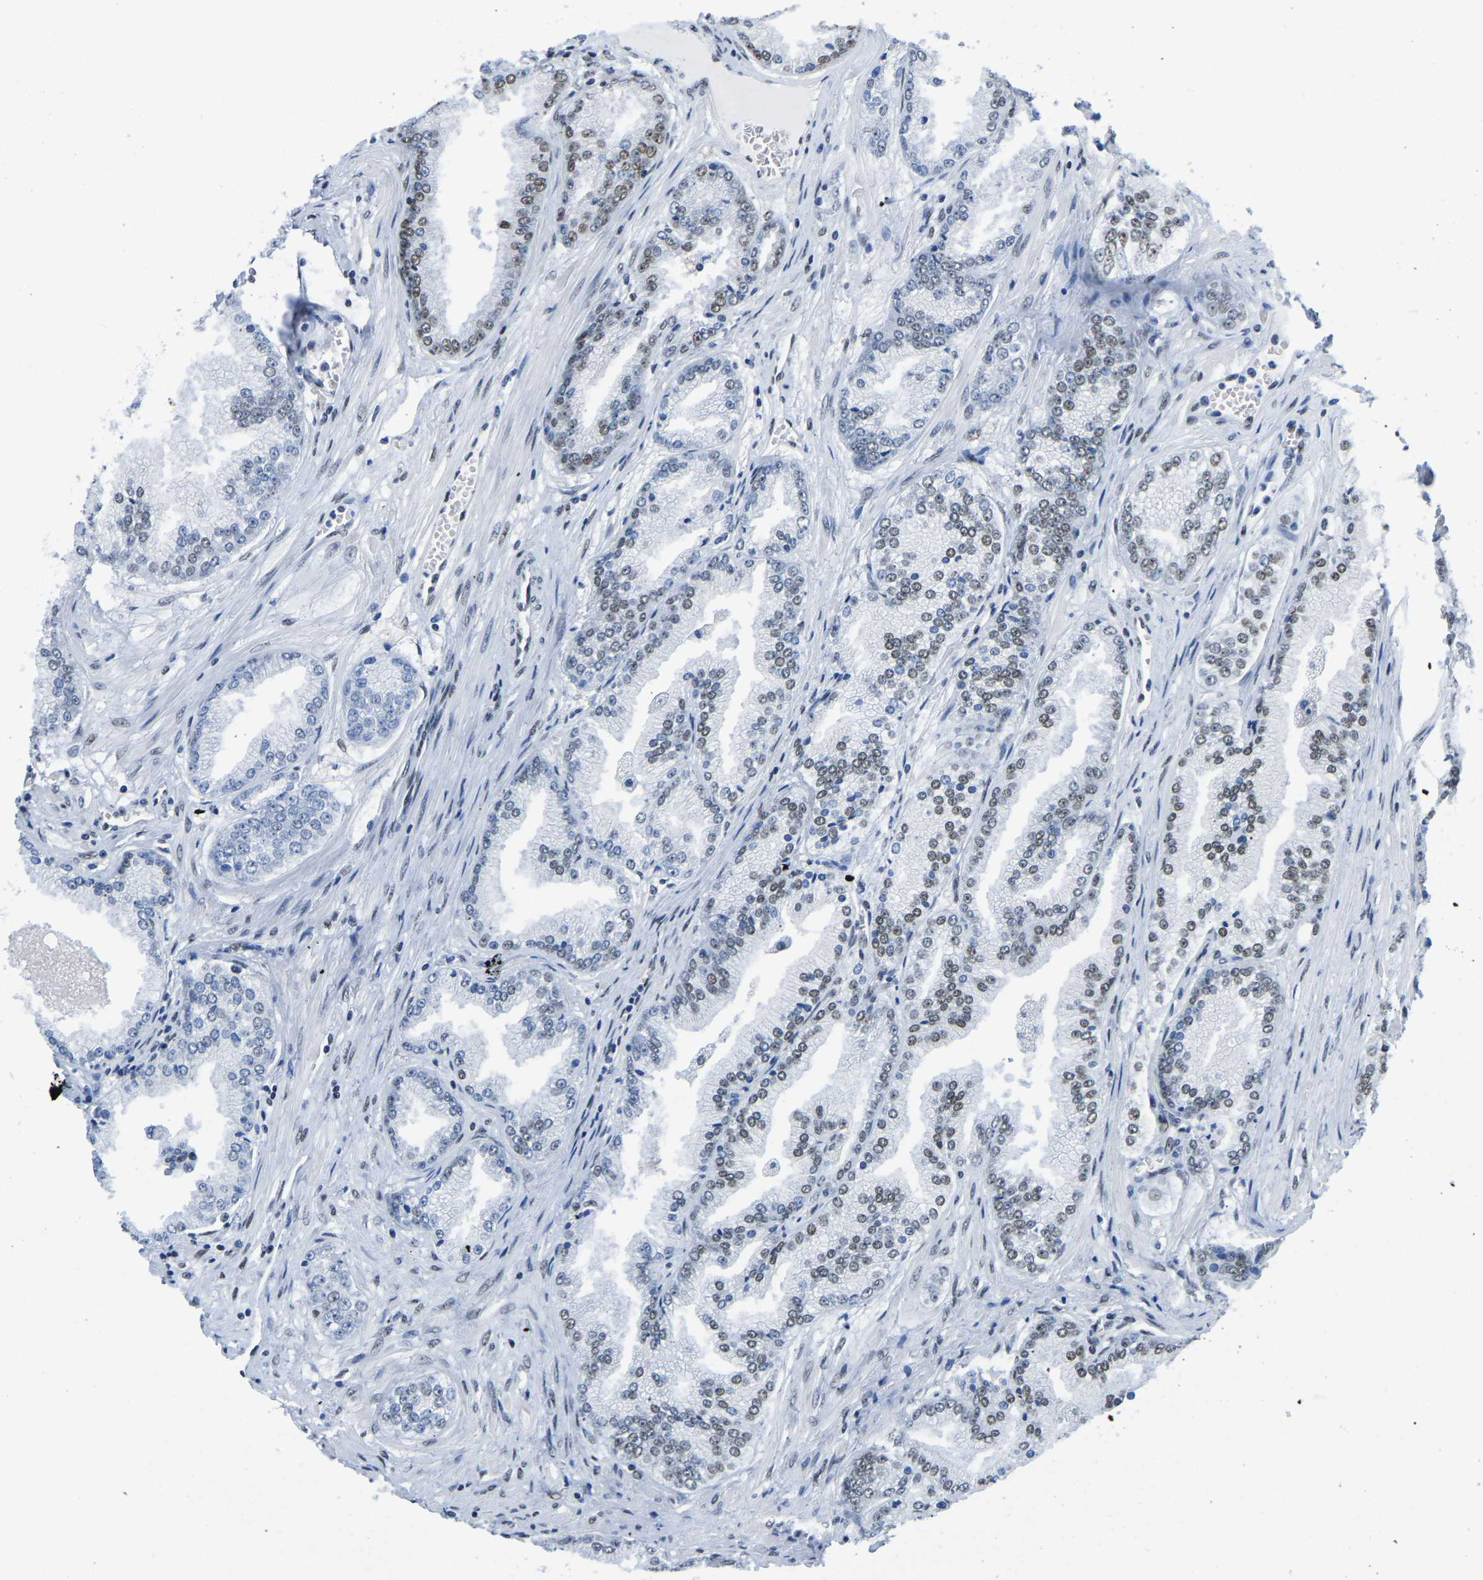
{"staining": {"intensity": "moderate", "quantity": "25%-75%", "location": "nuclear"}, "tissue": "prostate cancer", "cell_type": "Tumor cells", "image_type": "cancer", "snomed": [{"axis": "morphology", "description": "Adenocarcinoma, High grade"}, {"axis": "topography", "description": "Prostate"}], "caption": "High-grade adenocarcinoma (prostate) tissue reveals moderate nuclear positivity in approximately 25%-75% of tumor cells, visualized by immunohistochemistry.", "gene": "UBA1", "patient": {"sex": "male", "age": 61}}